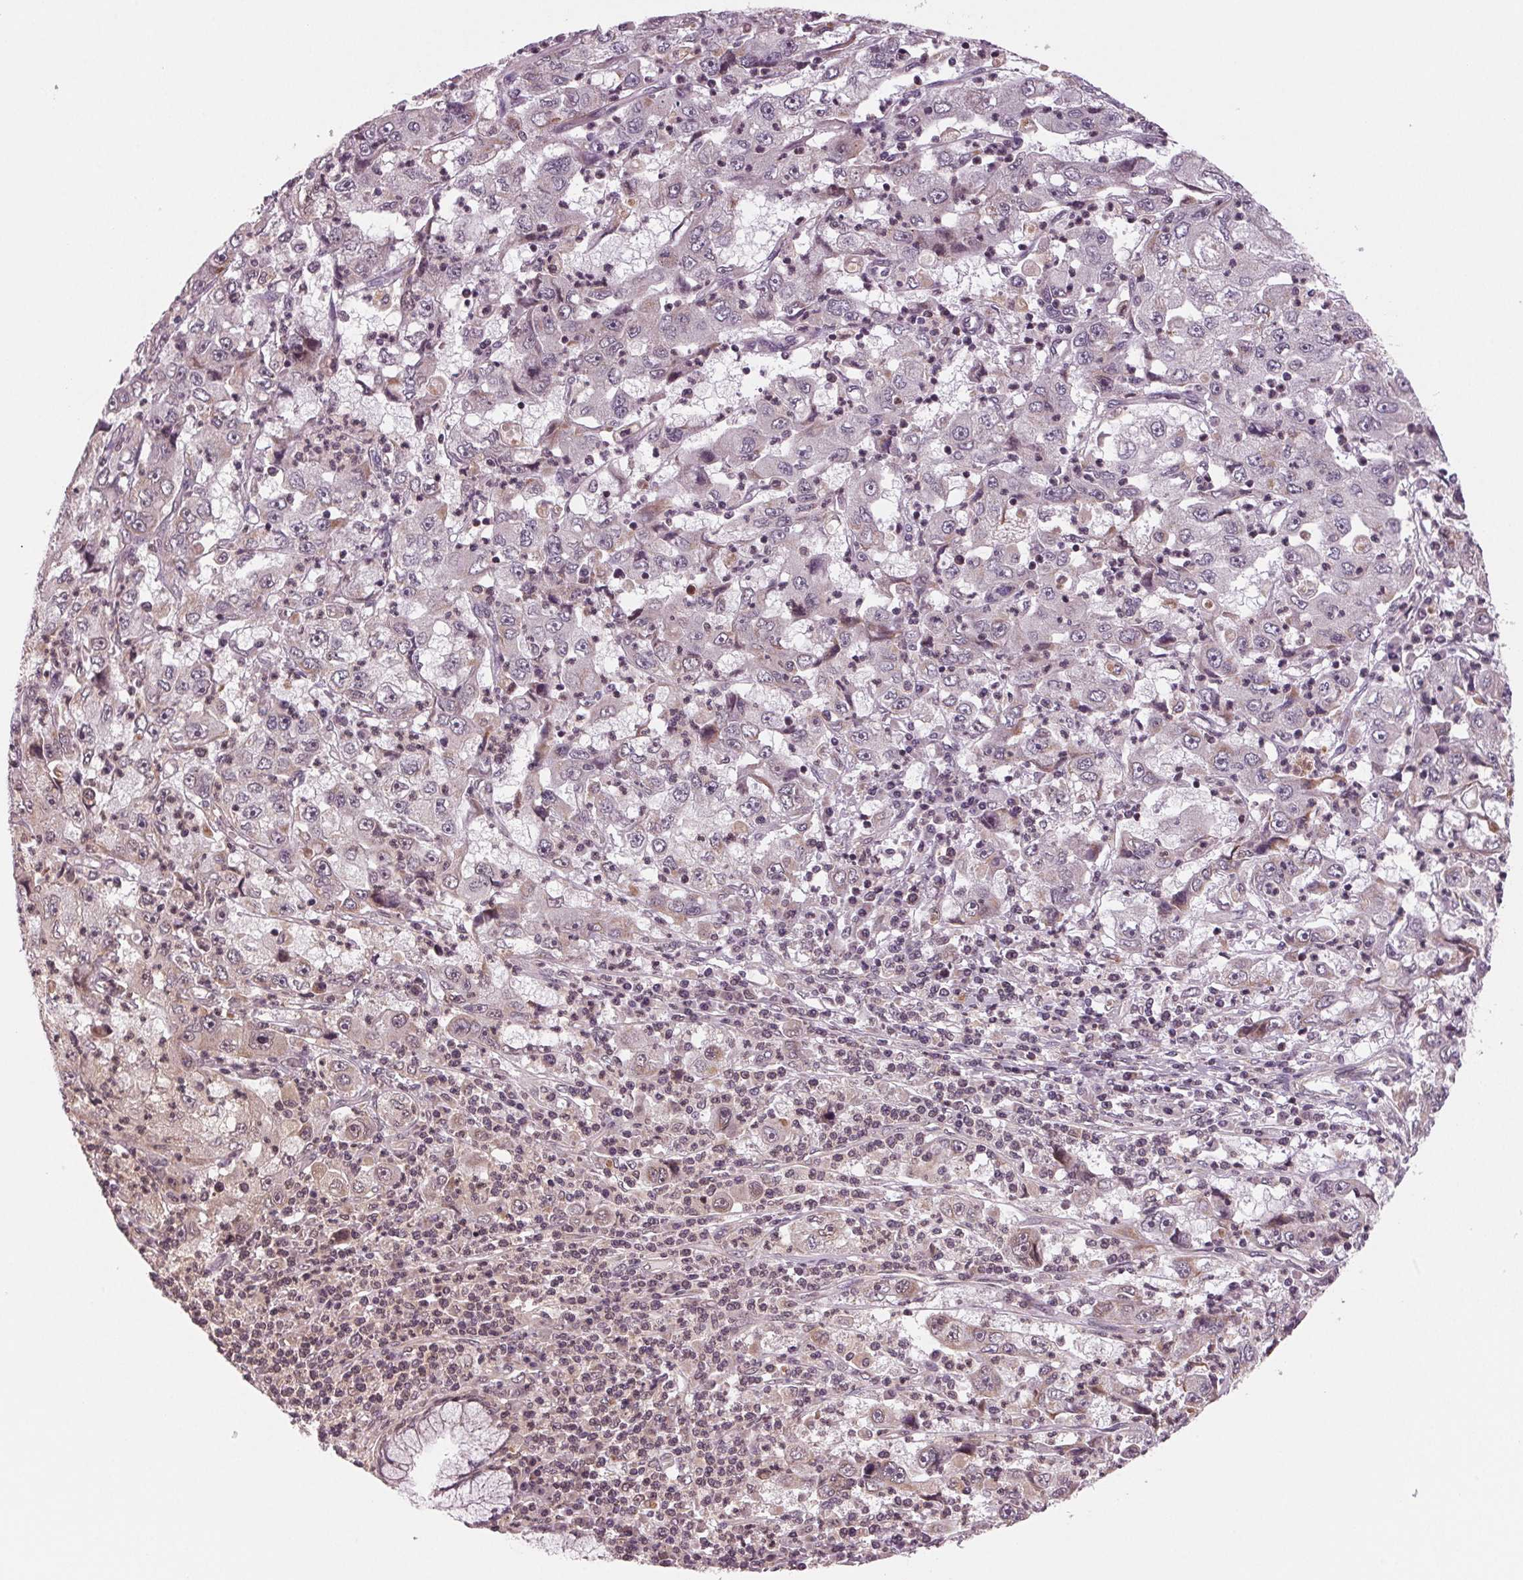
{"staining": {"intensity": "negative", "quantity": "none", "location": "none"}, "tissue": "cervical cancer", "cell_type": "Tumor cells", "image_type": "cancer", "snomed": [{"axis": "morphology", "description": "Squamous cell carcinoma, NOS"}, {"axis": "topography", "description": "Cervix"}], "caption": "Tumor cells are negative for protein expression in human squamous cell carcinoma (cervical).", "gene": "STAT3", "patient": {"sex": "female", "age": 36}}